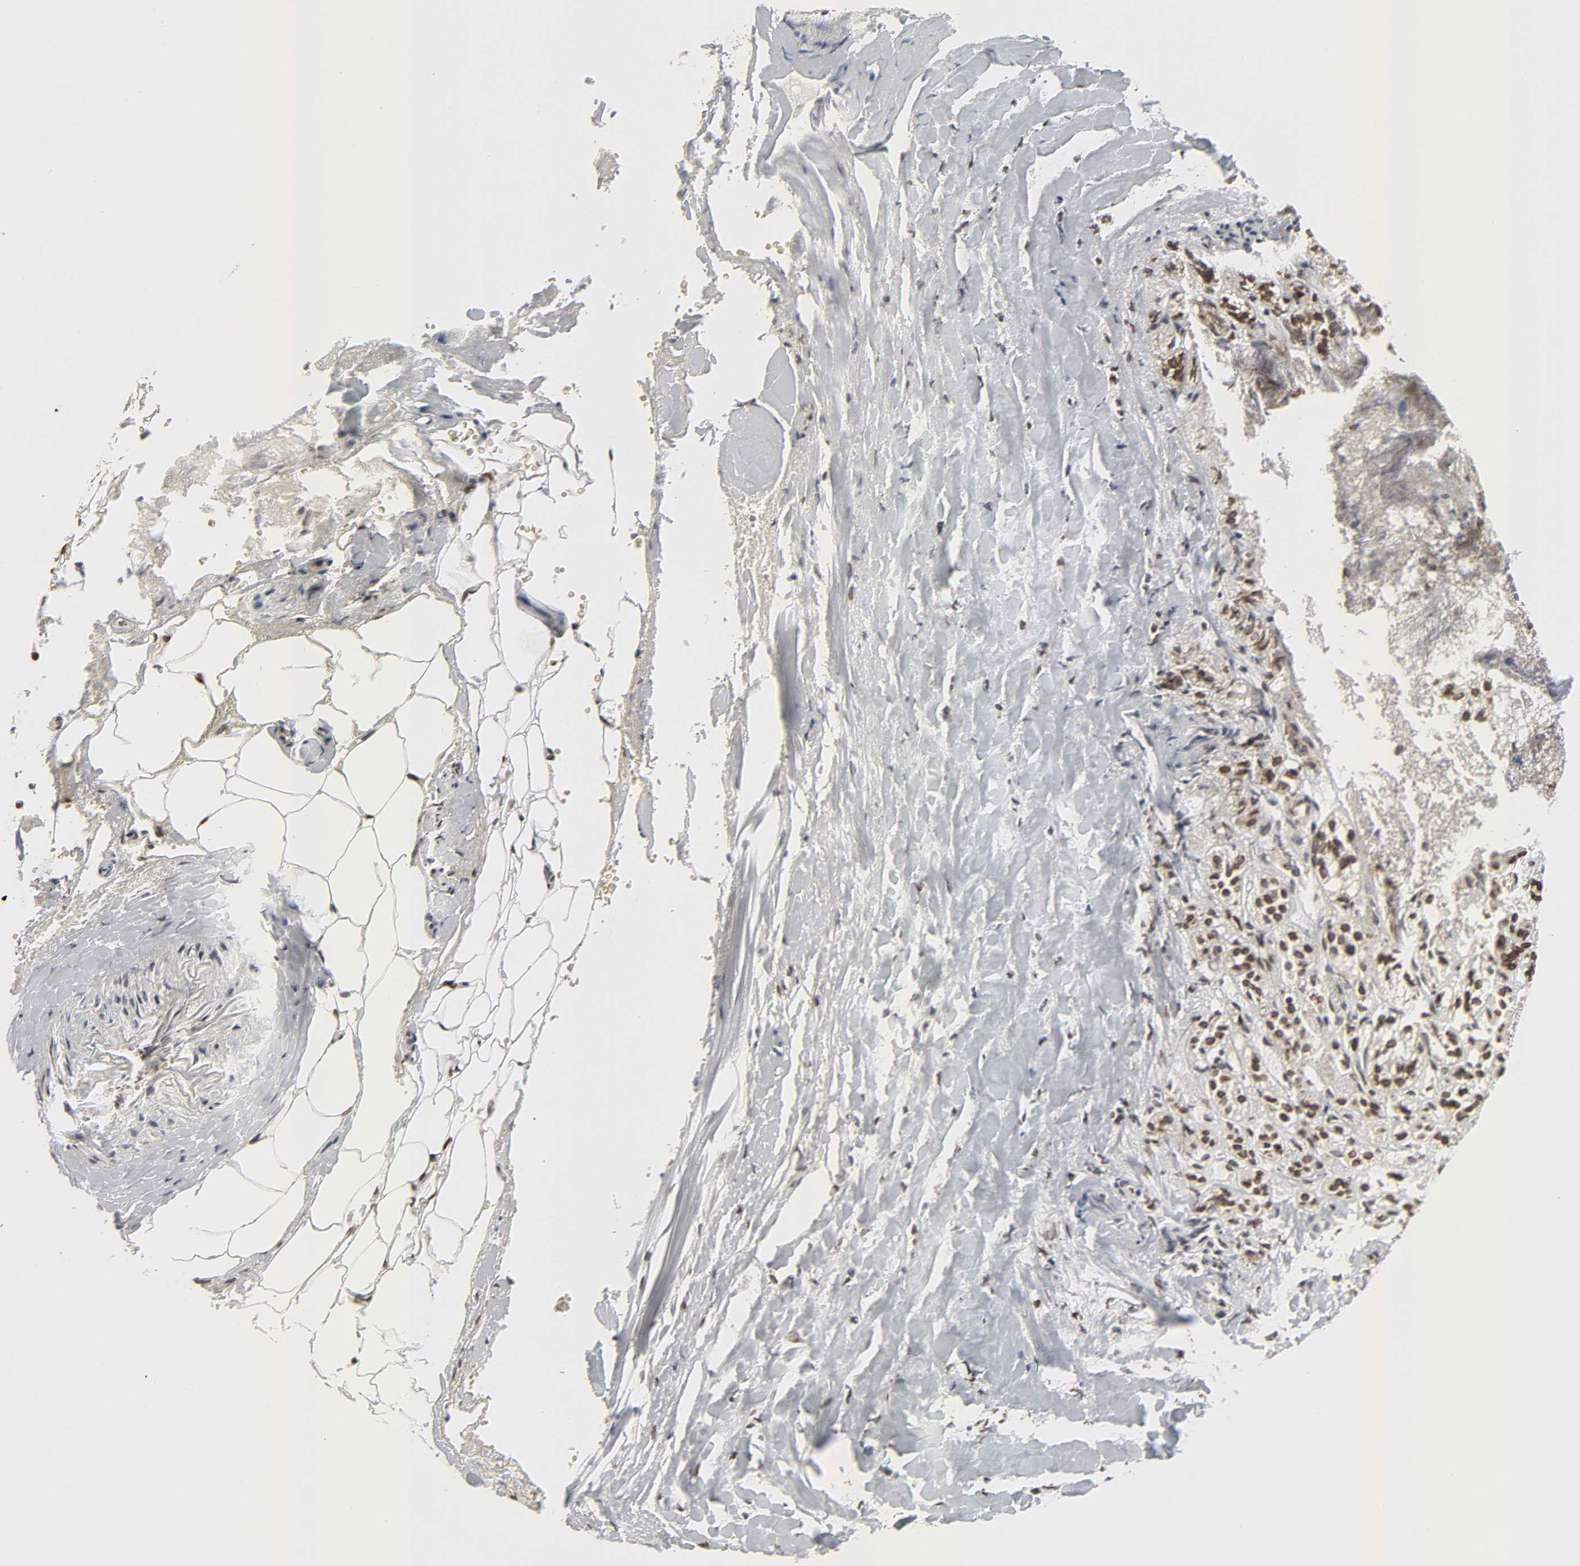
{"staining": {"intensity": "strong", "quantity": ">75%", "location": "cytoplasmic/membranous,nuclear"}, "tissue": "adrenal gland", "cell_type": "Glandular cells", "image_type": "normal", "snomed": [{"axis": "morphology", "description": "Normal tissue, NOS"}, {"axis": "topography", "description": "Adrenal gland"}], "caption": "About >75% of glandular cells in normal adrenal gland demonstrate strong cytoplasmic/membranous,nuclear protein positivity as visualized by brown immunohistochemical staining.", "gene": "RANGAP1", "patient": {"sex": "female", "age": 71}}